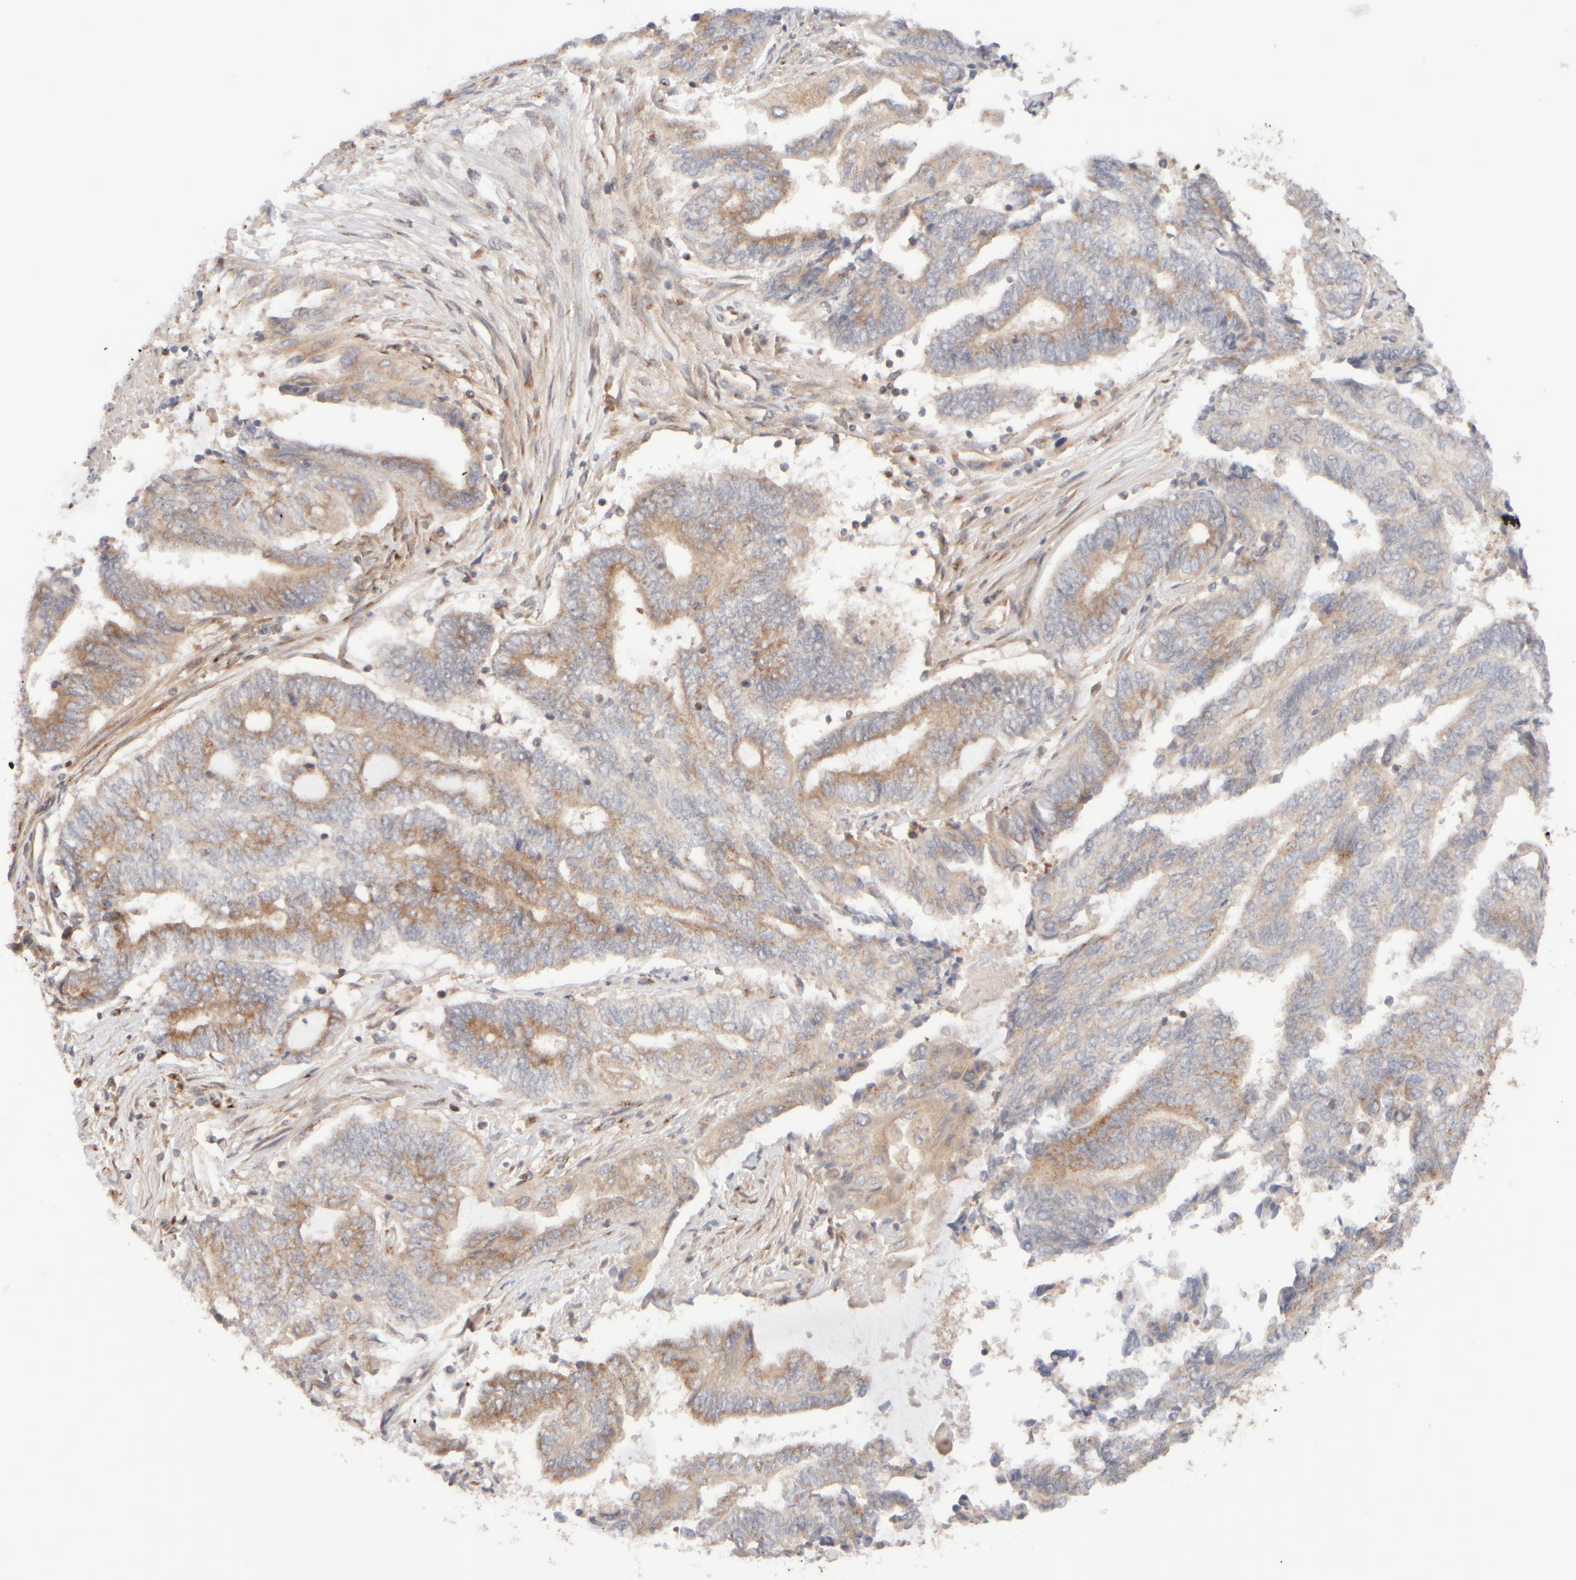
{"staining": {"intensity": "weak", "quantity": "25%-75%", "location": "cytoplasmic/membranous"}, "tissue": "endometrial cancer", "cell_type": "Tumor cells", "image_type": "cancer", "snomed": [{"axis": "morphology", "description": "Adenocarcinoma, NOS"}, {"axis": "topography", "description": "Uterus"}, {"axis": "topography", "description": "Endometrium"}], "caption": "High-magnification brightfield microscopy of endometrial cancer (adenocarcinoma) stained with DAB (brown) and counterstained with hematoxylin (blue). tumor cells exhibit weak cytoplasmic/membranous staining is identified in approximately25%-75% of cells. The staining was performed using DAB (3,3'-diaminobenzidine) to visualize the protein expression in brown, while the nuclei were stained in blue with hematoxylin (Magnification: 20x).", "gene": "RABEP1", "patient": {"sex": "female", "age": 70}}